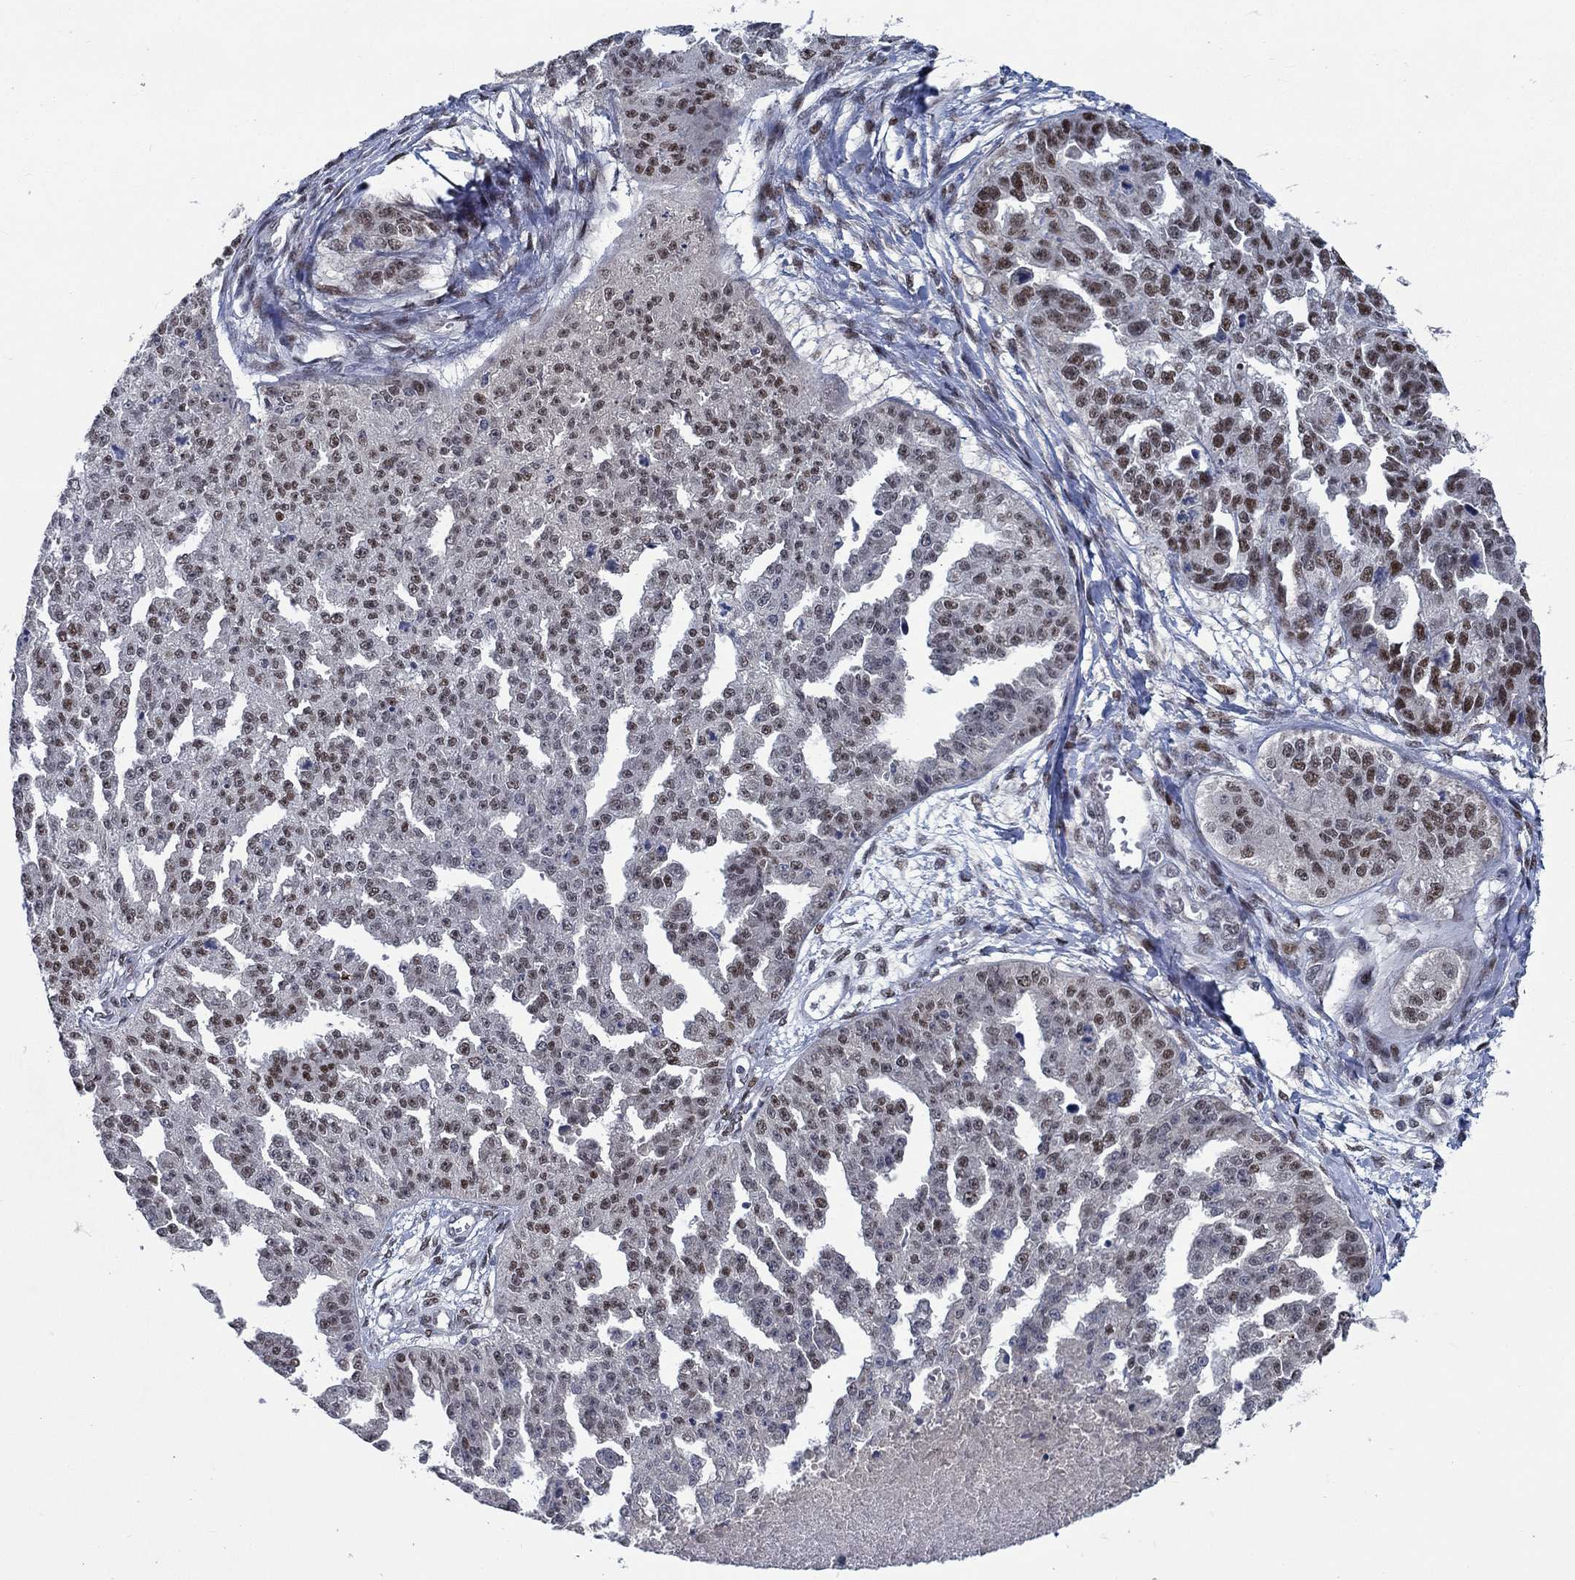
{"staining": {"intensity": "strong", "quantity": "<25%", "location": "nuclear"}, "tissue": "ovarian cancer", "cell_type": "Tumor cells", "image_type": "cancer", "snomed": [{"axis": "morphology", "description": "Cystadenocarcinoma, serous, NOS"}, {"axis": "topography", "description": "Ovary"}], "caption": "Brown immunohistochemical staining in ovarian cancer (serous cystadenocarcinoma) shows strong nuclear positivity in about <25% of tumor cells. The staining was performed using DAB (3,3'-diaminobenzidine) to visualize the protein expression in brown, while the nuclei were stained in blue with hematoxylin (Magnification: 20x).", "gene": "HTN1", "patient": {"sex": "female", "age": 58}}